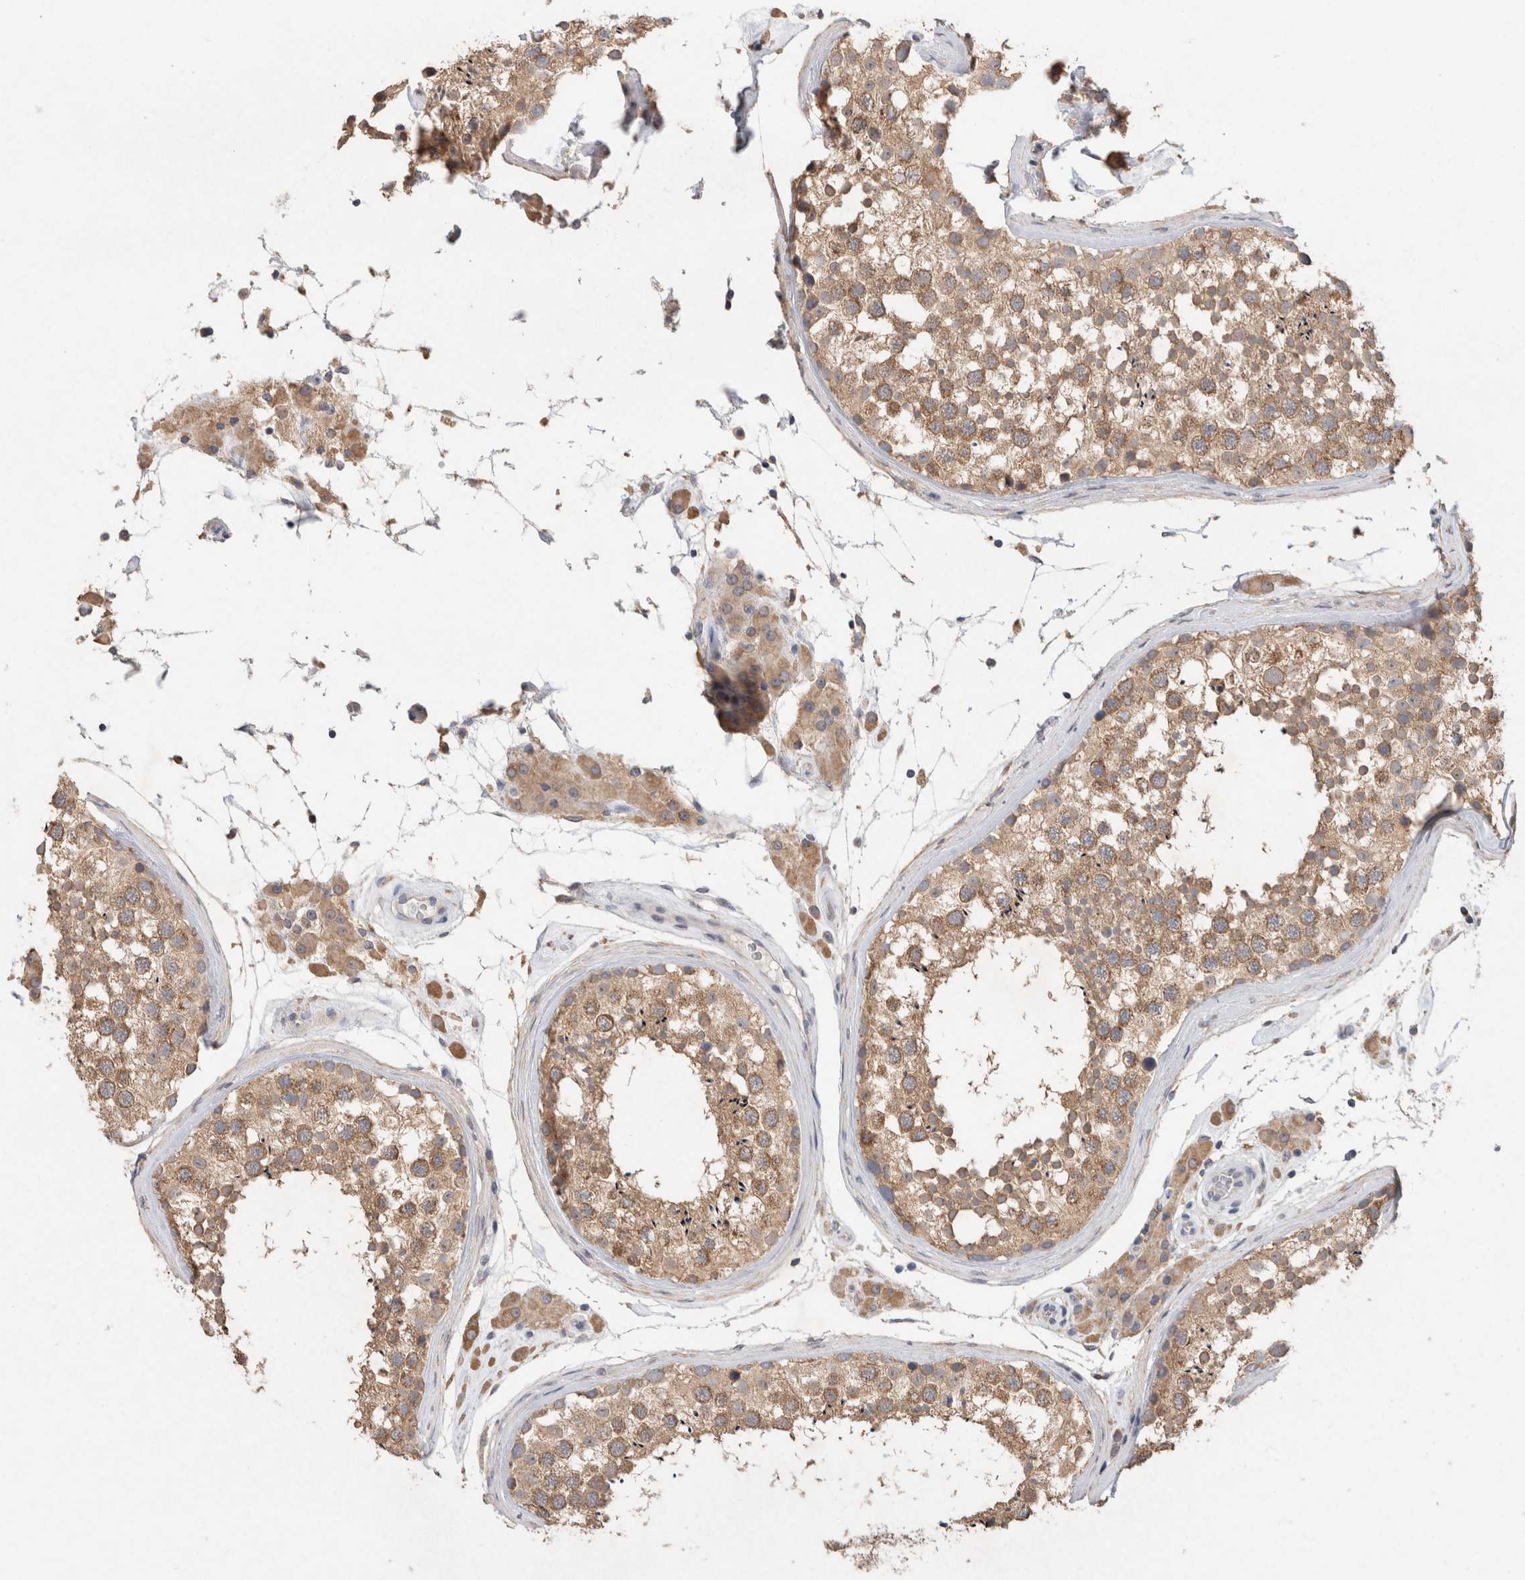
{"staining": {"intensity": "moderate", "quantity": ">75%", "location": "cytoplasmic/membranous"}, "tissue": "testis", "cell_type": "Cells in seminiferous ducts", "image_type": "normal", "snomed": [{"axis": "morphology", "description": "Normal tissue, NOS"}, {"axis": "topography", "description": "Testis"}], "caption": "IHC of unremarkable testis reveals medium levels of moderate cytoplasmic/membranous positivity in about >75% of cells in seminiferous ducts.", "gene": "RAB14", "patient": {"sex": "male", "age": 46}}